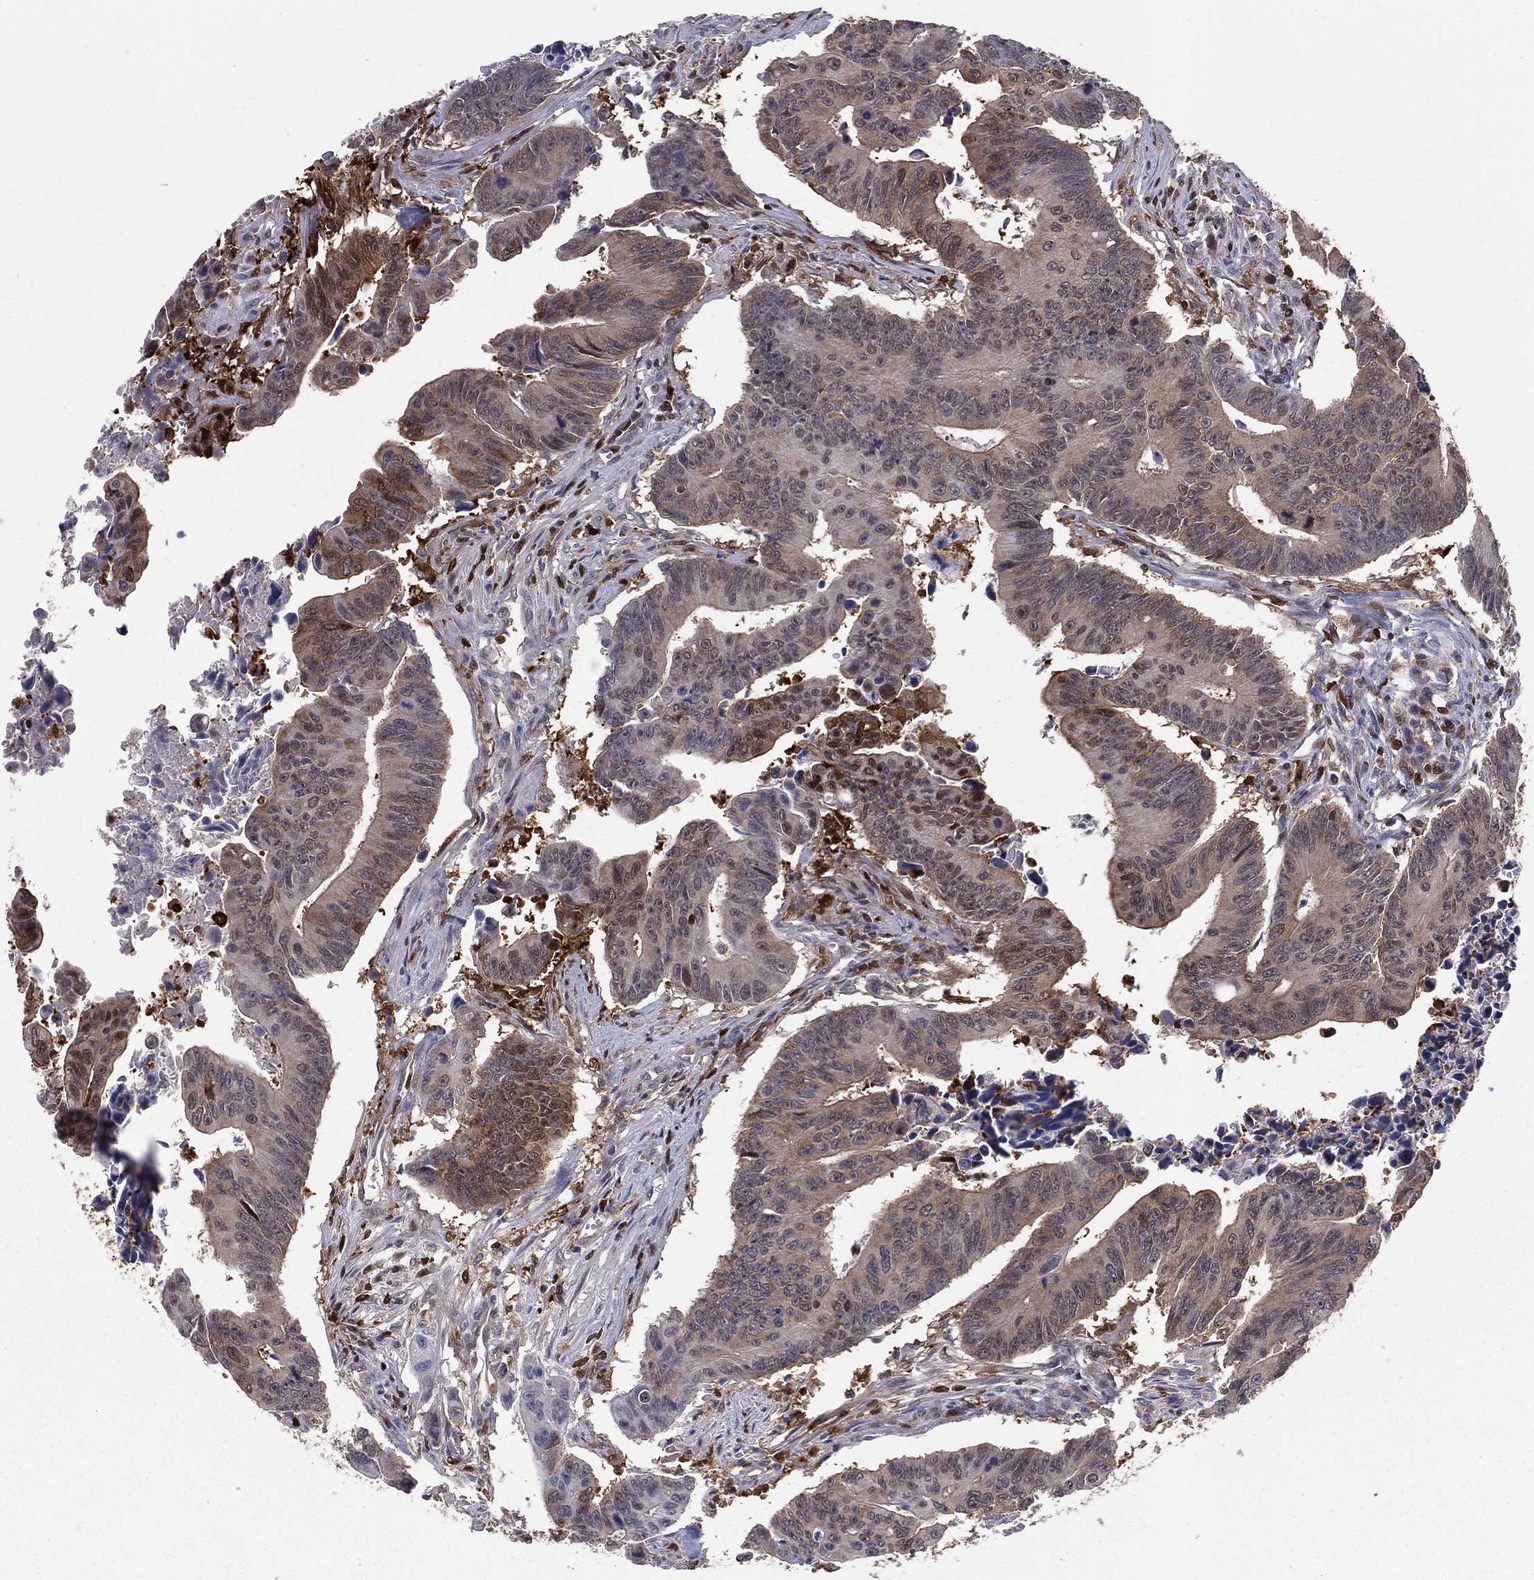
{"staining": {"intensity": "negative", "quantity": "none", "location": "none"}, "tissue": "colorectal cancer", "cell_type": "Tumor cells", "image_type": "cancer", "snomed": [{"axis": "morphology", "description": "Adenocarcinoma, NOS"}, {"axis": "topography", "description": "Colon"}], "caption": "The IHC image has no significant expression in tumor cells of adenocarcinoma (colorectal) tissue.", "gene": "ENO1", "patient": {"sex": "female", "age": 87}}